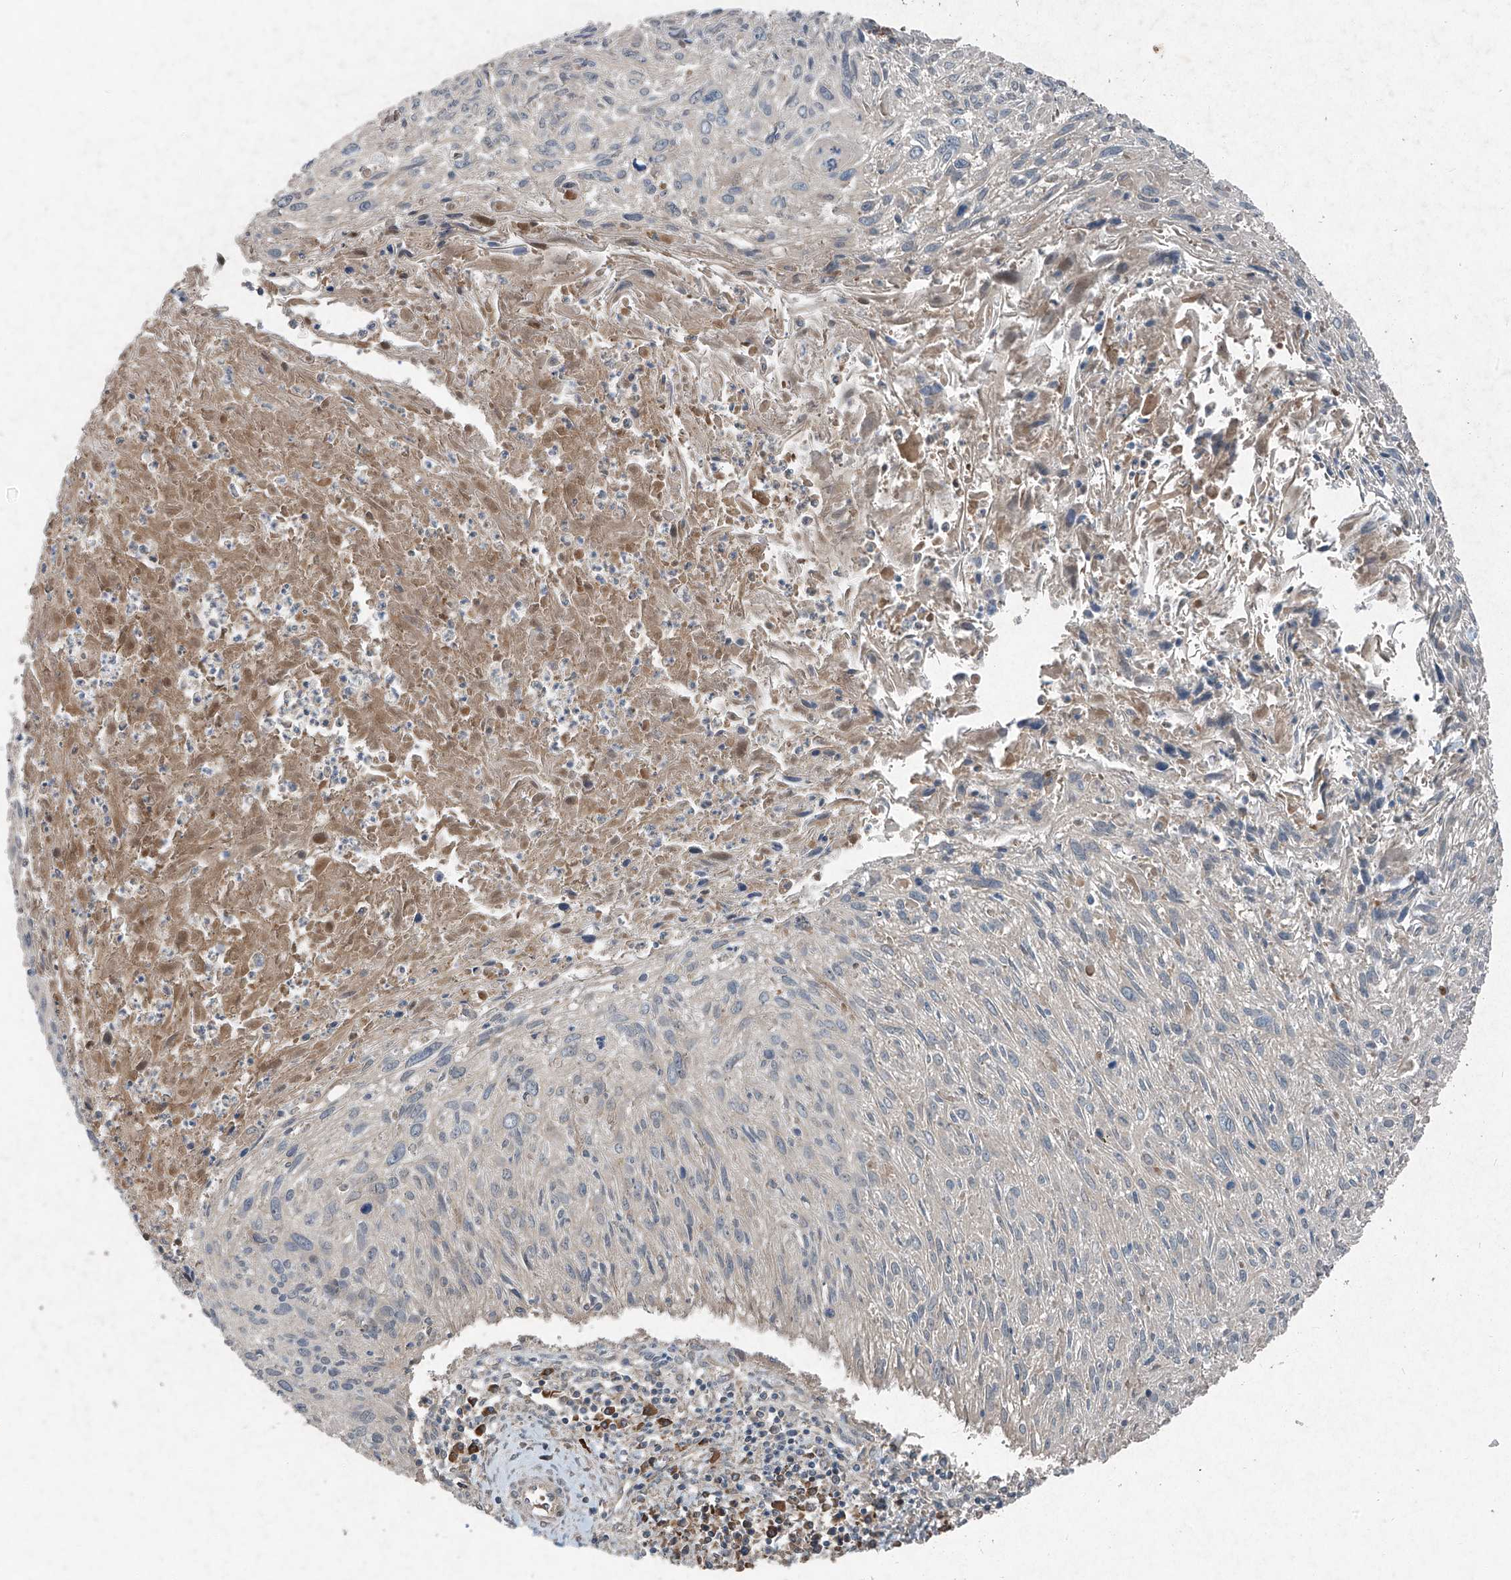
{"staining": {"intensity": "negative", "quantity": "none", "location": "none"}, "tissue": "cervical cancer", "cell_type": "Tumor cells", "image_type": "cancer", "snomed": [{"axis": "morphology", "description": "Squamous cell carcinoma, NOS"}, {"axis": "topography", "description": "Cervix"}], "caption": "This is an immunohistochemistry (IHC) image of squamous cell carcinoma (cervical). There is no positivity in tumor cells.", "gene": "FOXRED2", "patient": {"sex": "female", "age": 51}}